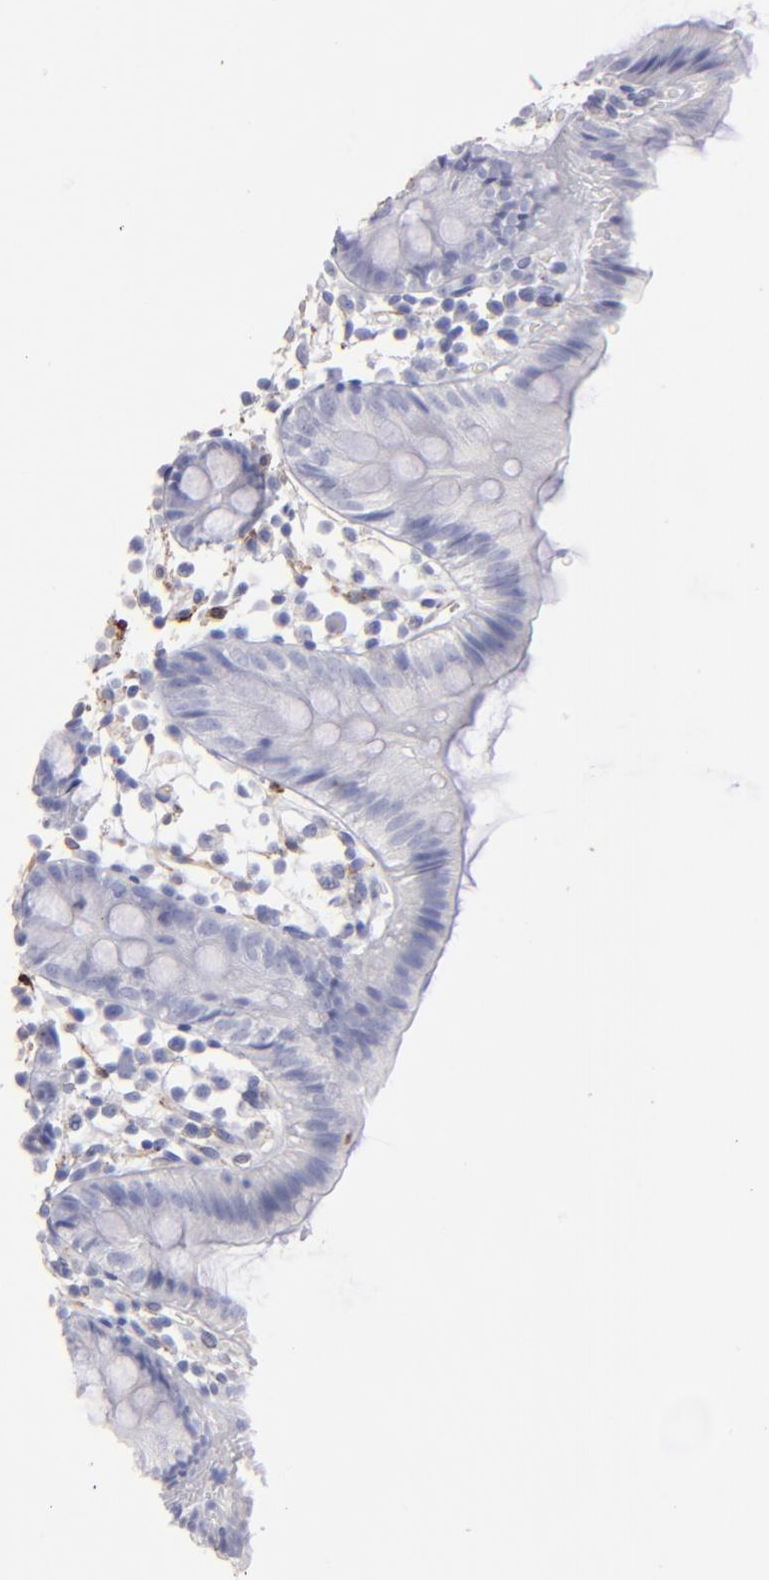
{"staining": {"intensity": "moderate", "quantity": ">75%", "location": "cytoplasmic/membranous"}, "tissue": "colon", "cell_type": "Endothelial cells", "image_type": "normal", "snomed": [{"axis": "morphology", "description": "Normal tissue, NOS"}, {"axis": "topography", "description": "Colon"}], "caption": "Endothelial cells display moderate cytoplasmic/membranous staining in about >75% of cells in benign colon. Nuclei are stained in blue.", "gene": "AHNAK2", "patient": {"sex": "male", "age": 14}}